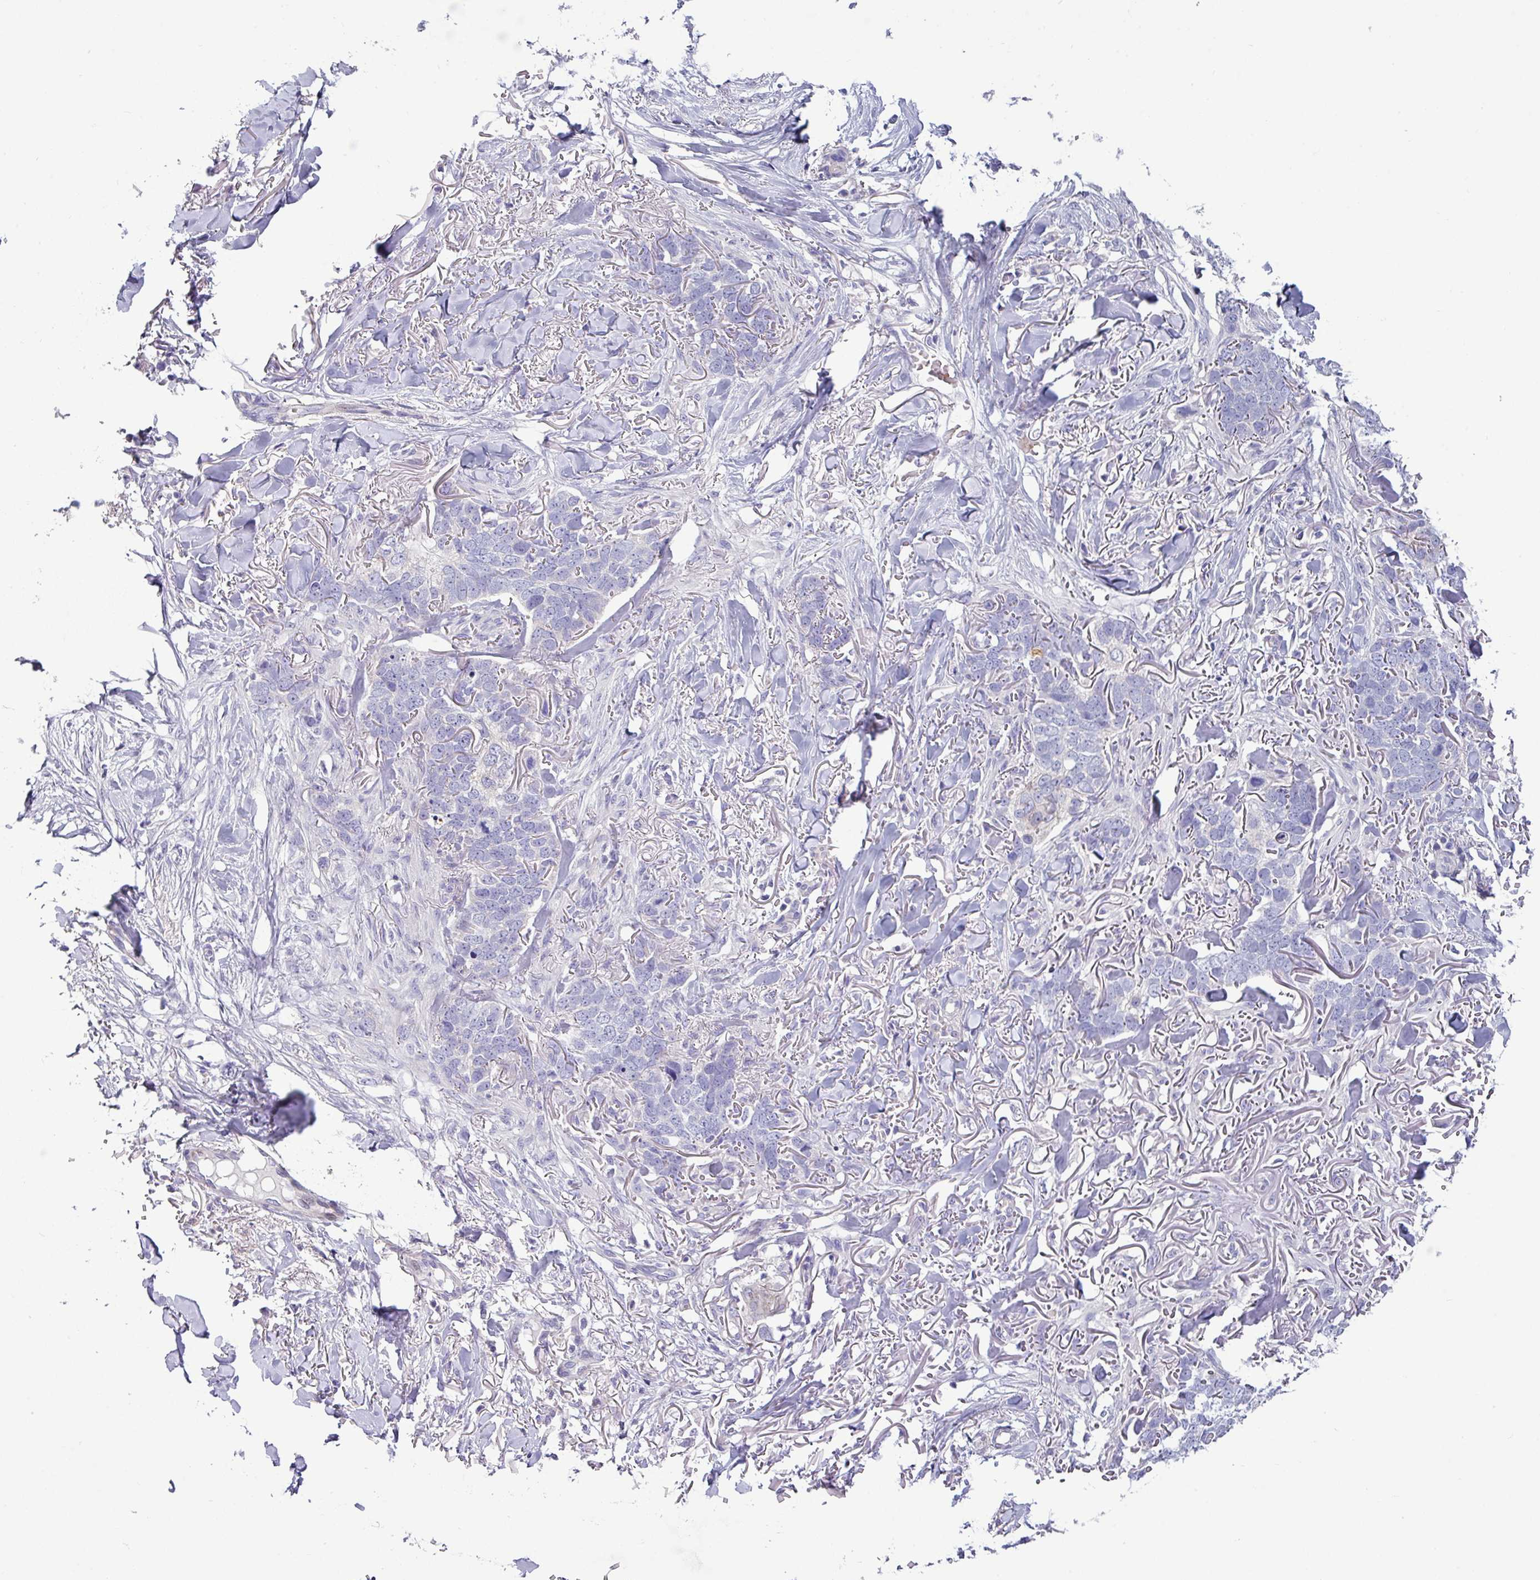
{"staining": {"intensity": "negative", "quantity": "none", "location": "none"}, "tissue": "skin cancer", "cell_type": "Tumor cells", "image_type": "cancer", "snomed": [{"axis": "morphology", "description": "Normal tissue, NOS"}, {"axis": "morphology", "description": "Basal cell carcinoma"}, {"axis": "topography", "description": "Skin"}], "caption": "Immunohistochemistry of human skin basal cell carcinoma exhibits no expression in tumor cells. Brightfield microscopy of immunohistochemistry stained with DAB (3,3'-diaminobenzidine) (brown) and hematoxylin (blue), captured at high magnification.", "gene": "ACAP3", "patient": {"sex": "male", "age": 77}}